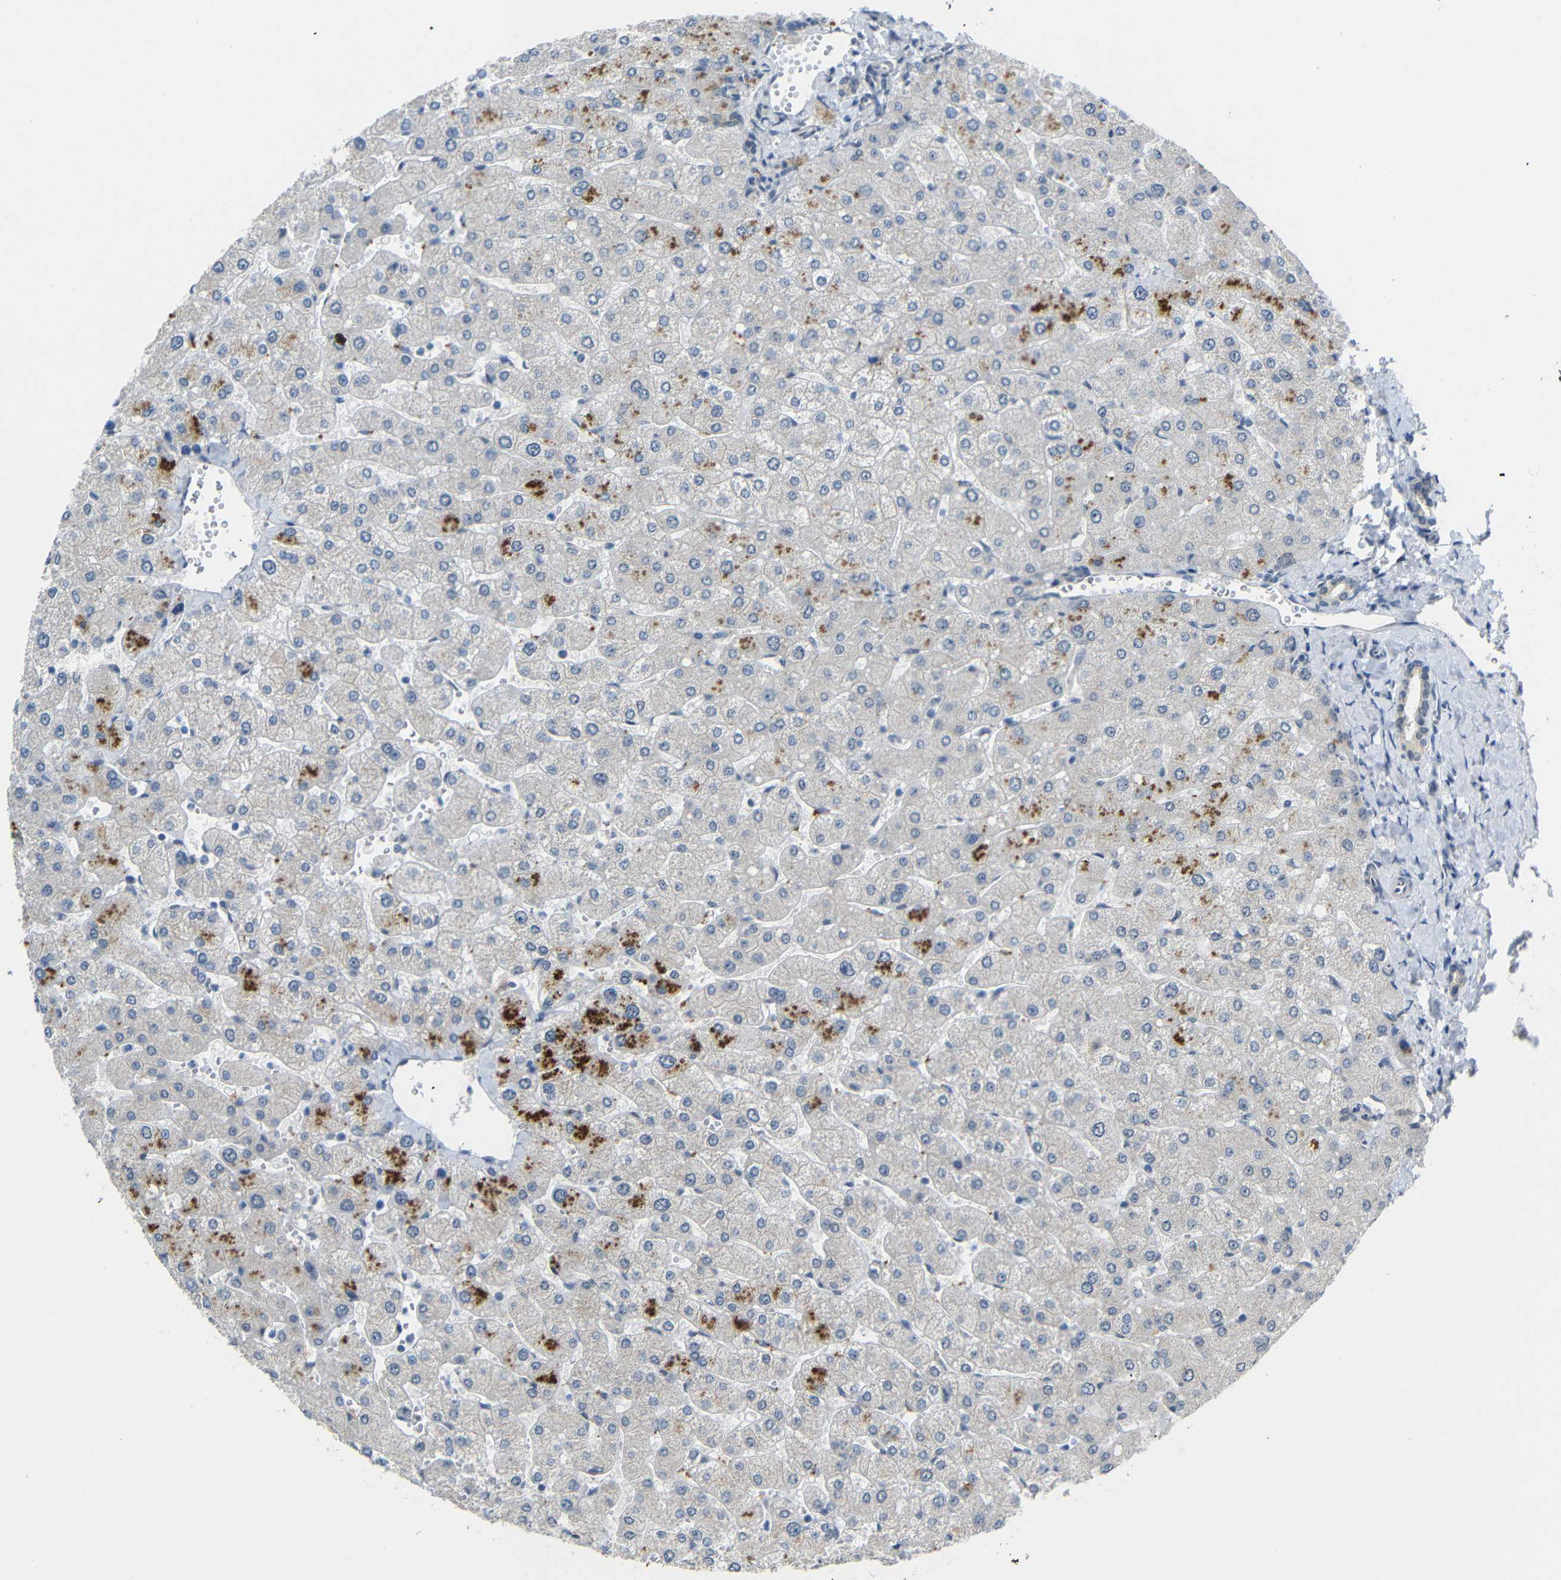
{"staining": {"intensity": "negative", "quantity": "none", "location": "none"}, "tissue": "liver", "cell_type": "Cholangiocytes", "image_type": "normal", "snomed": [{"axis": "morphology", "description": "Normal tissue, NOS"}, {"axis": "topography", "description": "Liver"}], "caption": "This is an immunohistochemistry (IHC) image of normal liver. There is no expression in cholangiocytes.", "gene": "GPR158", "patient": {"sex": "male", "age": 55}}